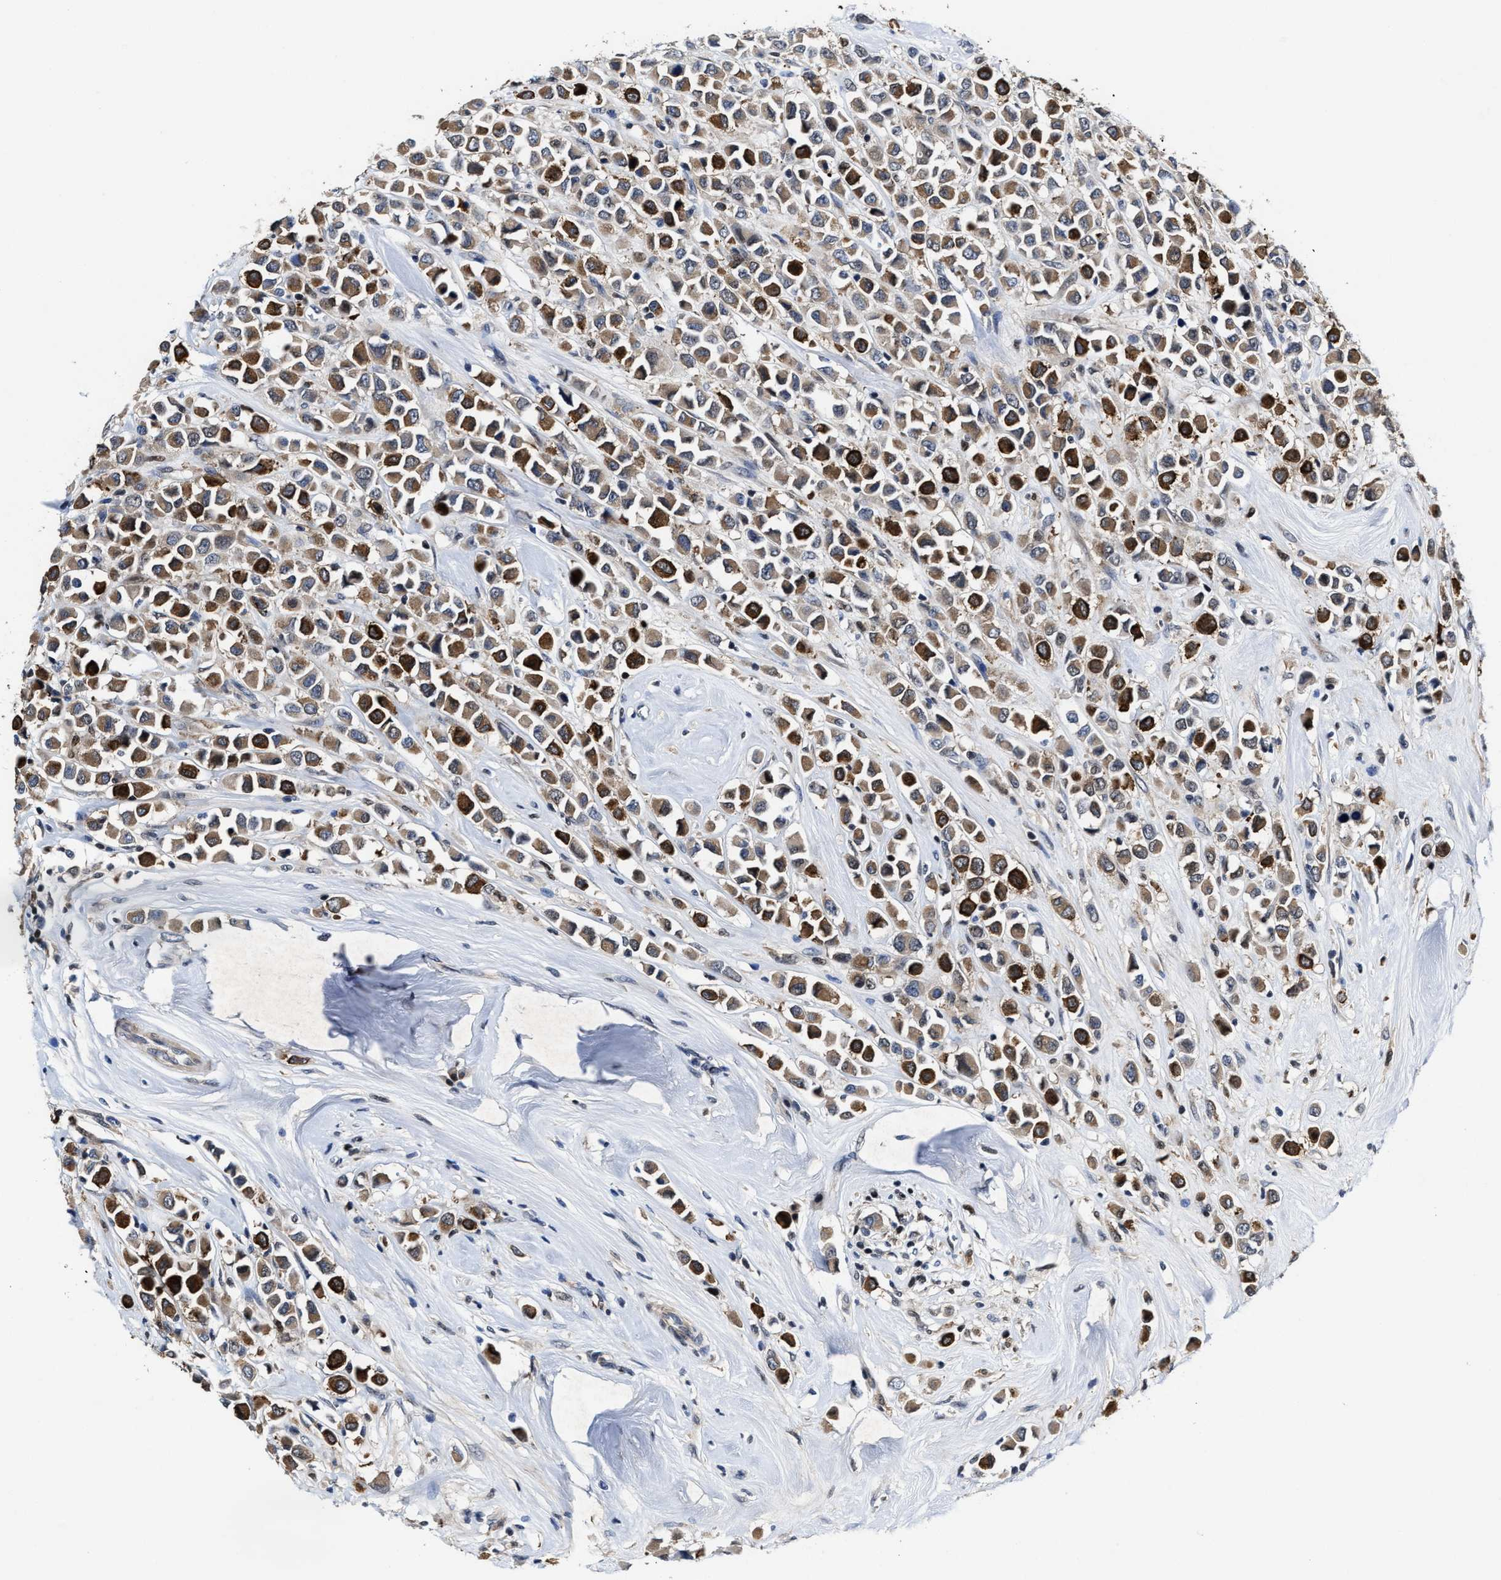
{"staining": {"intensity": "strong", "quantity": "25%-75%", "location": "cytoplasmic/membranous"}, "tissue": "breast cancer", "cell_type": "Tumor cells", "image_type": "cancer", "snomed": [{"axis": "morphology", "description": "Duct carcinoma"}, {"axis": "topography", "description": "Breast"}], "caption": "High-magnification brightfield microscopy of breast cancer stained with DAB (brown) and counterstained with hematoxylin (blue). tumor cells exhibit strong cytoplasmic/membranous staining is present in approximately25%-75% of cells. The staining was performed using DAB to visualize the protein expression in brown, while the nuclei were stained in blue with hematoxylin (Magnification: 20x).", "gene": "KIF12", "patient": {"sex": "female", "age": 61}}